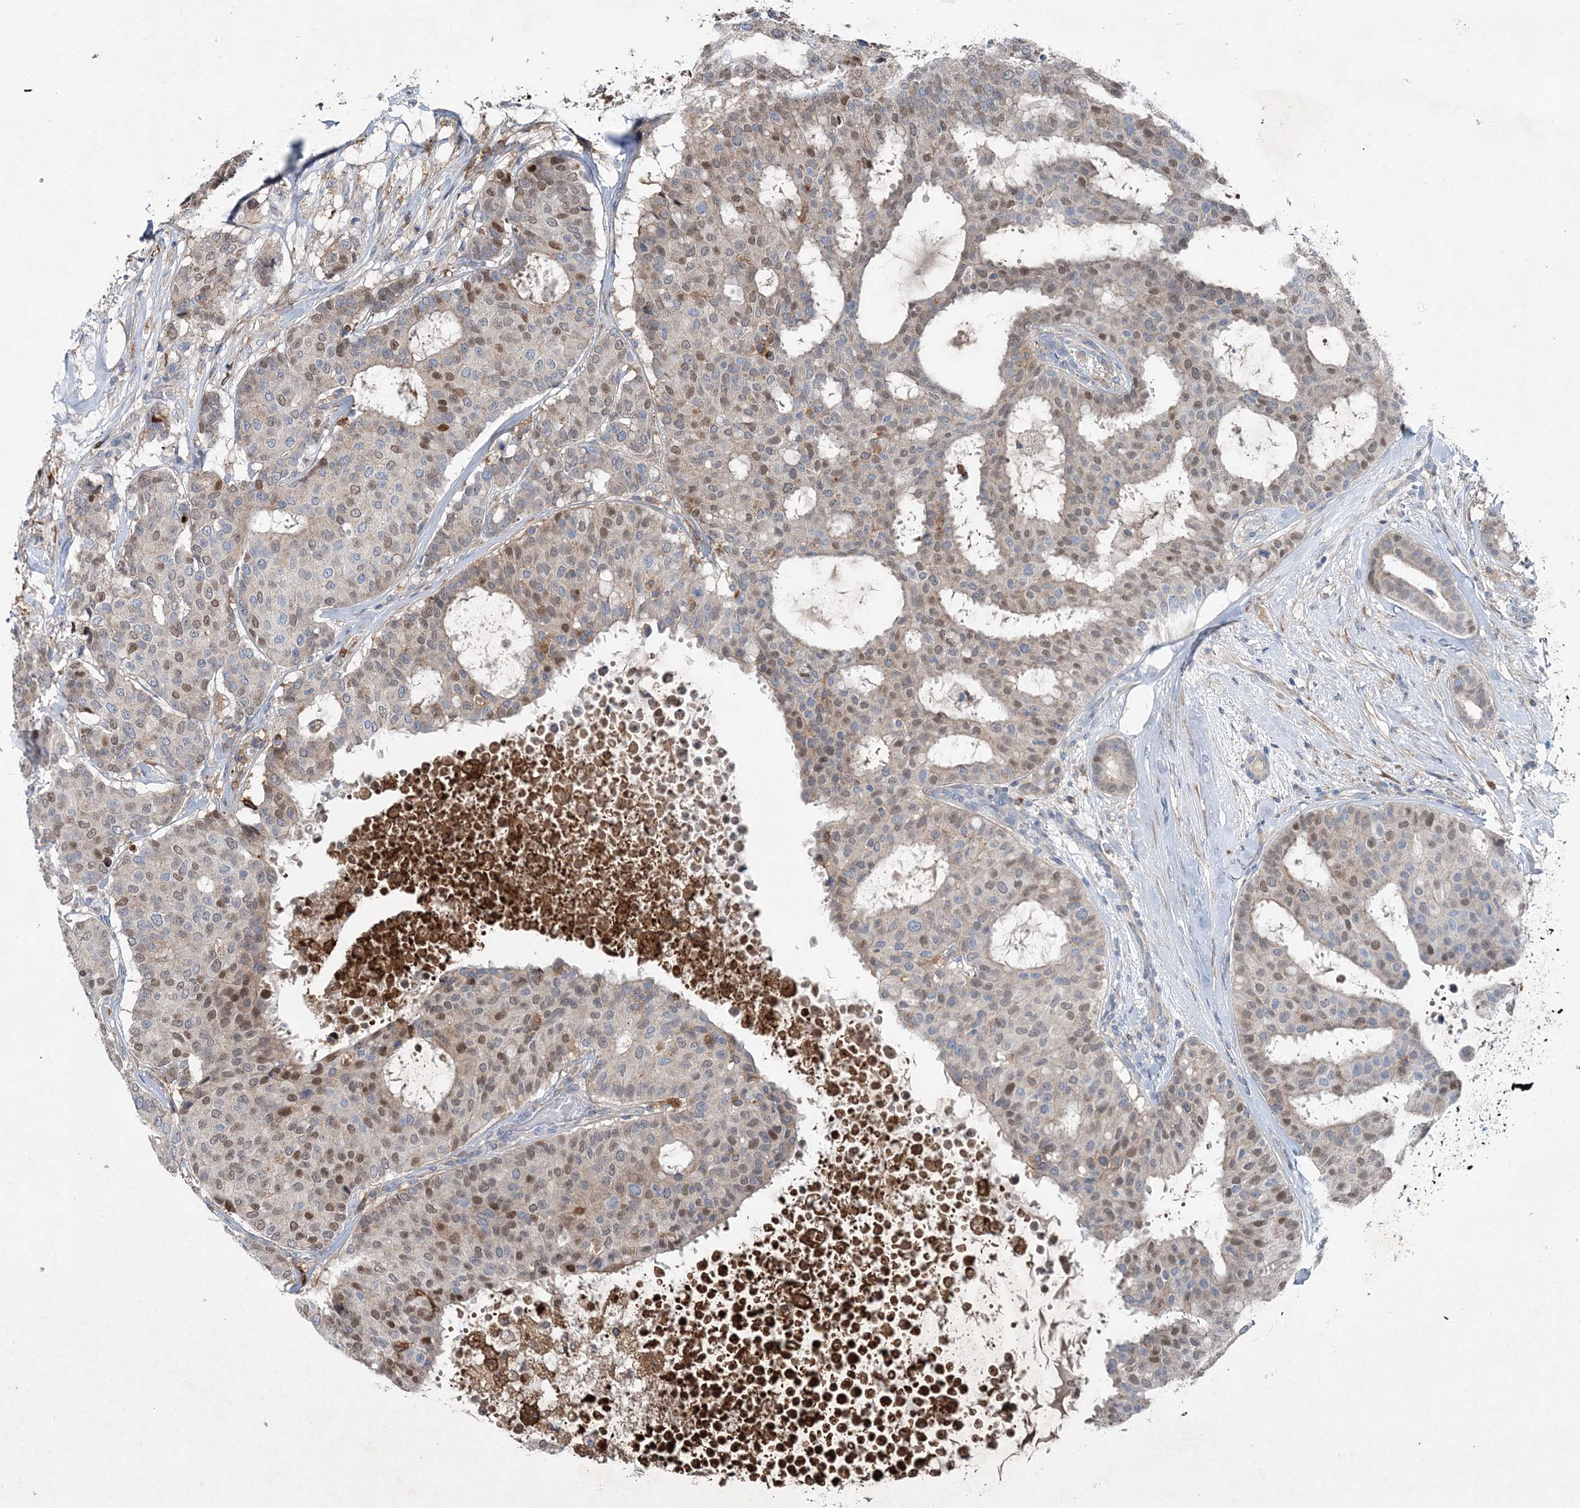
{"staining": {"intensity": "moderate", "quantity": "25%-75%", "location": "nuclear"}, "tissue": "breast cancer", "cell_type": "Tumor cells", "image_type": "cancer", "snomed": [{"axis": "morphology", "description": "Duct carcinoma"}, {"axis": "topography", "description": "Breast"}], "caption": "This is a micrograph of IHC staining of intraductal carcinoma (breast), which shows moderate staining in the nuclear of tumor cells.", "gene": "SPOPL", "patient": {"sex": "female", "age": 75}}